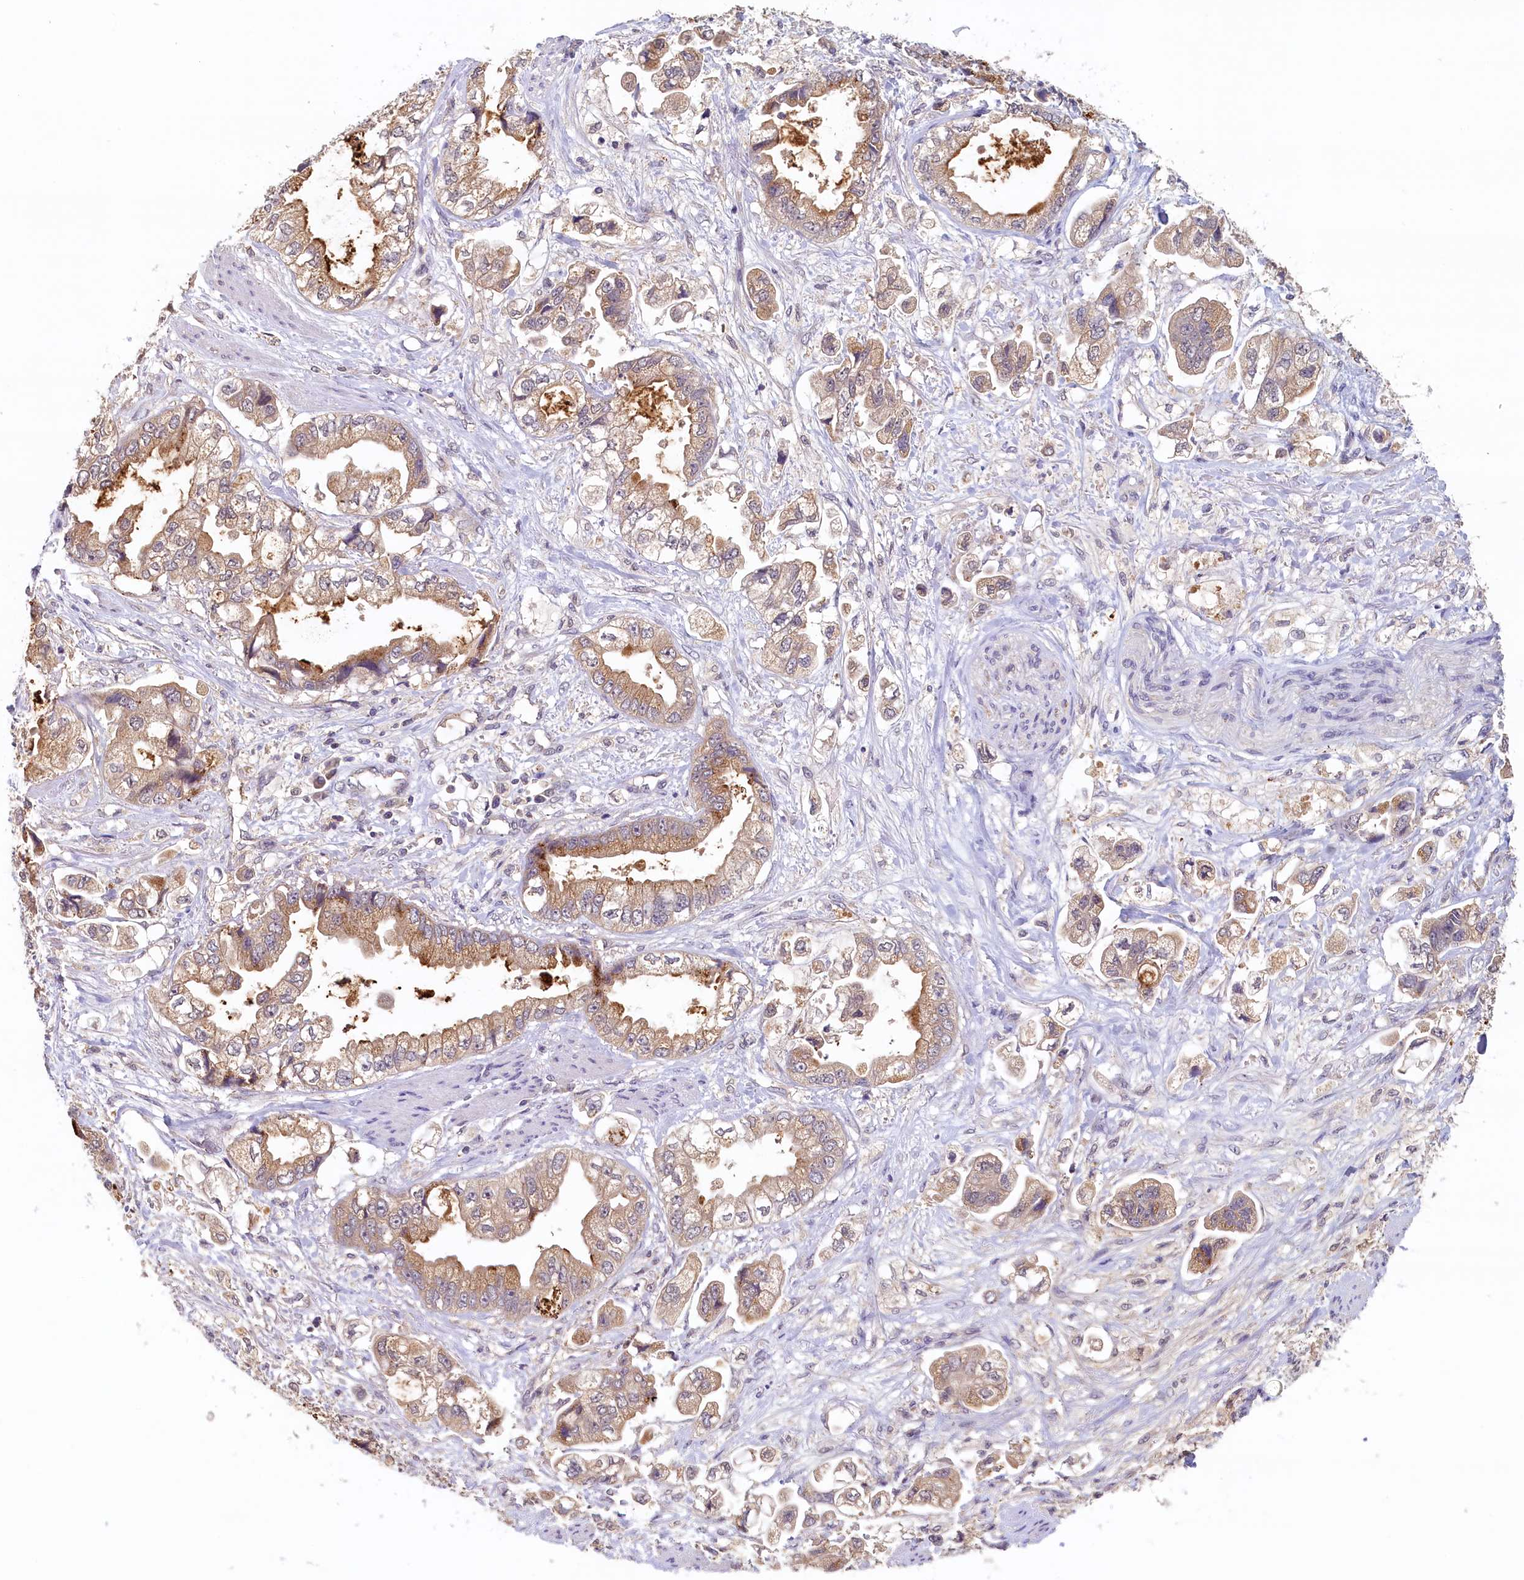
{"staining": {"intensity": "moderate", "quantity": ">75%", "location": "cytoplasmic/membranous"}, "tissue": "stomach cancer", "cell_type": "Tumor cells", "image_type": "cancer", "snomed": [{"axis": "morphology", "description": "Adenocarcinoma, NOS"}, {"axis": "topography", "description": "Stomach"}], "caption": "Adenocarcinoma (stomach) stained with DAB (3,3'-diaminobenzidine) immunohistochemistry (IHC) displays medium levels of moderate cytoplasmic/membranous expression in approximately >75% of tumor cells.", "gene": "NUBP2", "patient": {"sex": "male", "age": 62}}